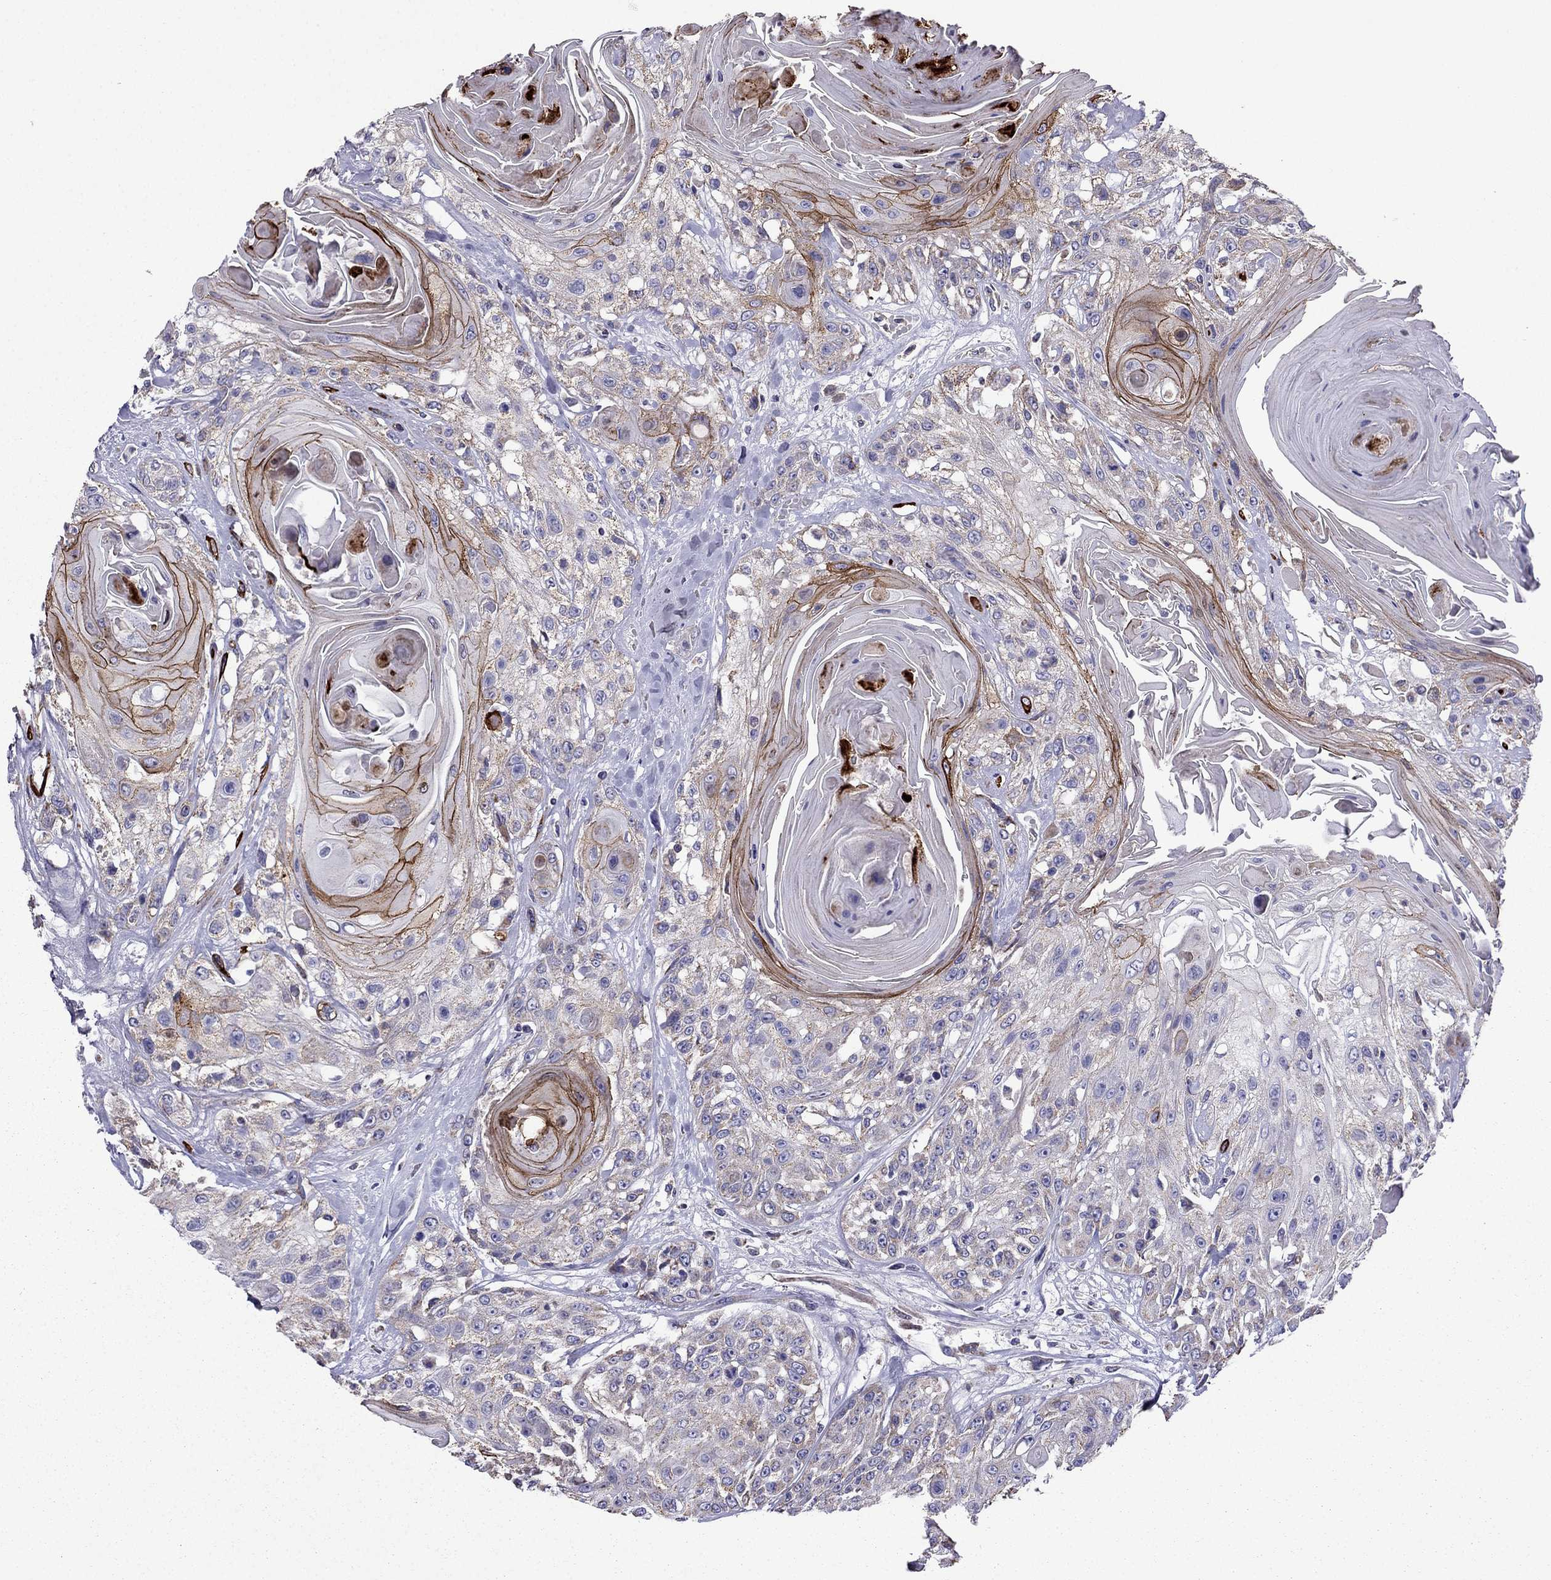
{"staining": {"intensity": "strong", "quantity": "25%-75%", "location": "cytoplasmic/membranous"}, "tissue": "head and neck cancer", "cell_type": "Tumor cells", "image_type": "cancer", "snomed": [{"axis": "morphology", "description": "Squamous cell carcinoma, NOS"}, {"axis": "topography", "description": "Head-Neck"}], "caption": "The immunohistochemical stain highlights strong cytoplasmic/membranous positivity in tumor cells of head and neck squamous cell carcinoma tissue.", "gene": "DSC1", "patient": {"sex": "female", "age": 59}}